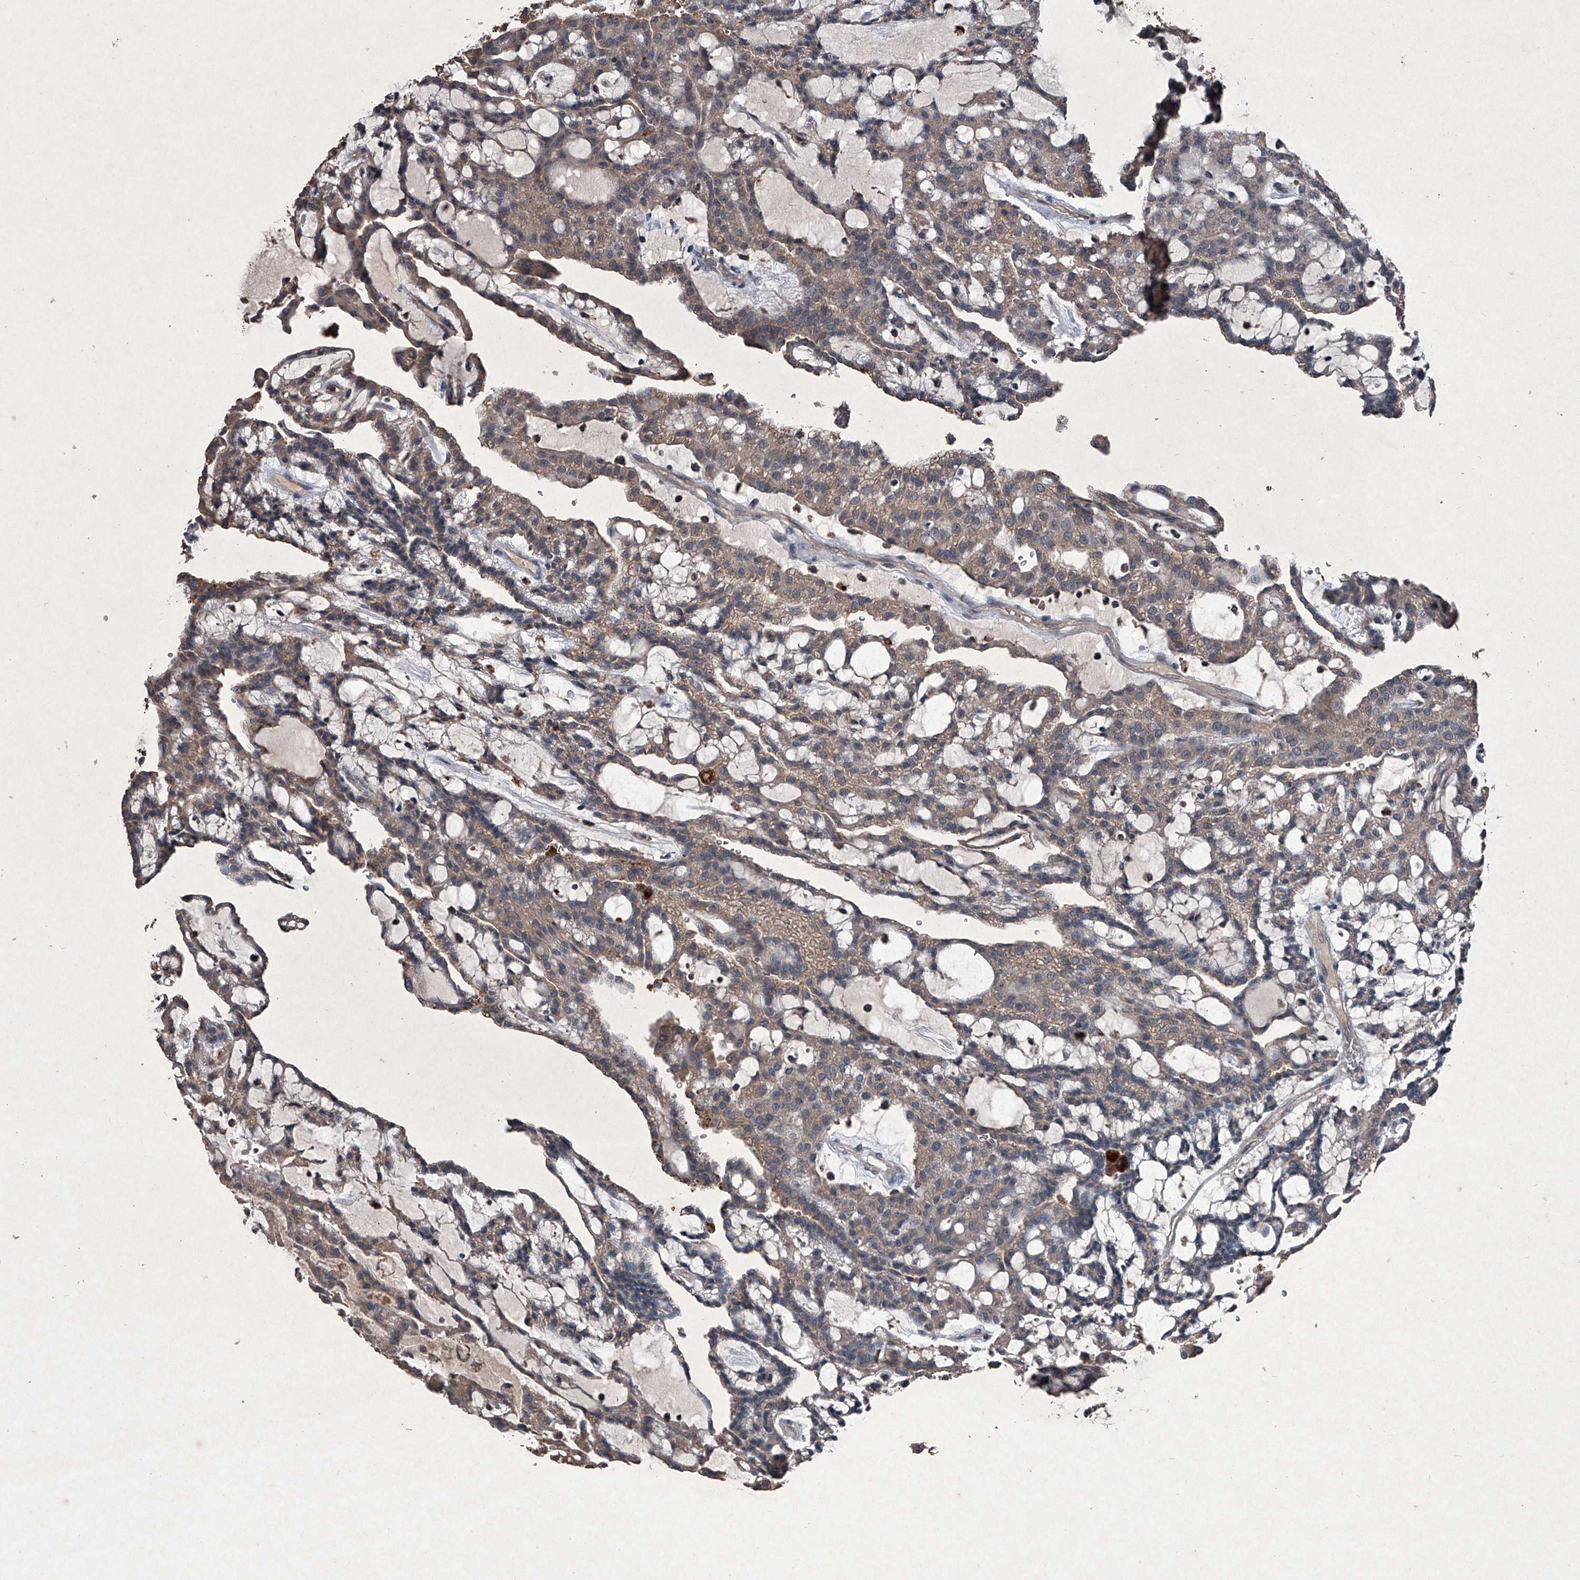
{"staining": {"intensity": "weak", "quantity": ">75%", "location": "cytoplasmic/membranous"}, "tissue": "renal cancer", "cell_type": "Tumor cells", "image_type": "cancer", "snomed": [{"axis": "morphology", "description": "Adenocarcinoma, NOS"}, {"axis": "topography", "description": "Kidney"}], "caption": "There is low levels of weak cytoplasmic/membranous expression in tumor cells of renal cancer, as demonstrated by immunohistochemical staining (brown color).", "gene": "MAPKAP1", "patient": {"sex": "male", "age": 63}}